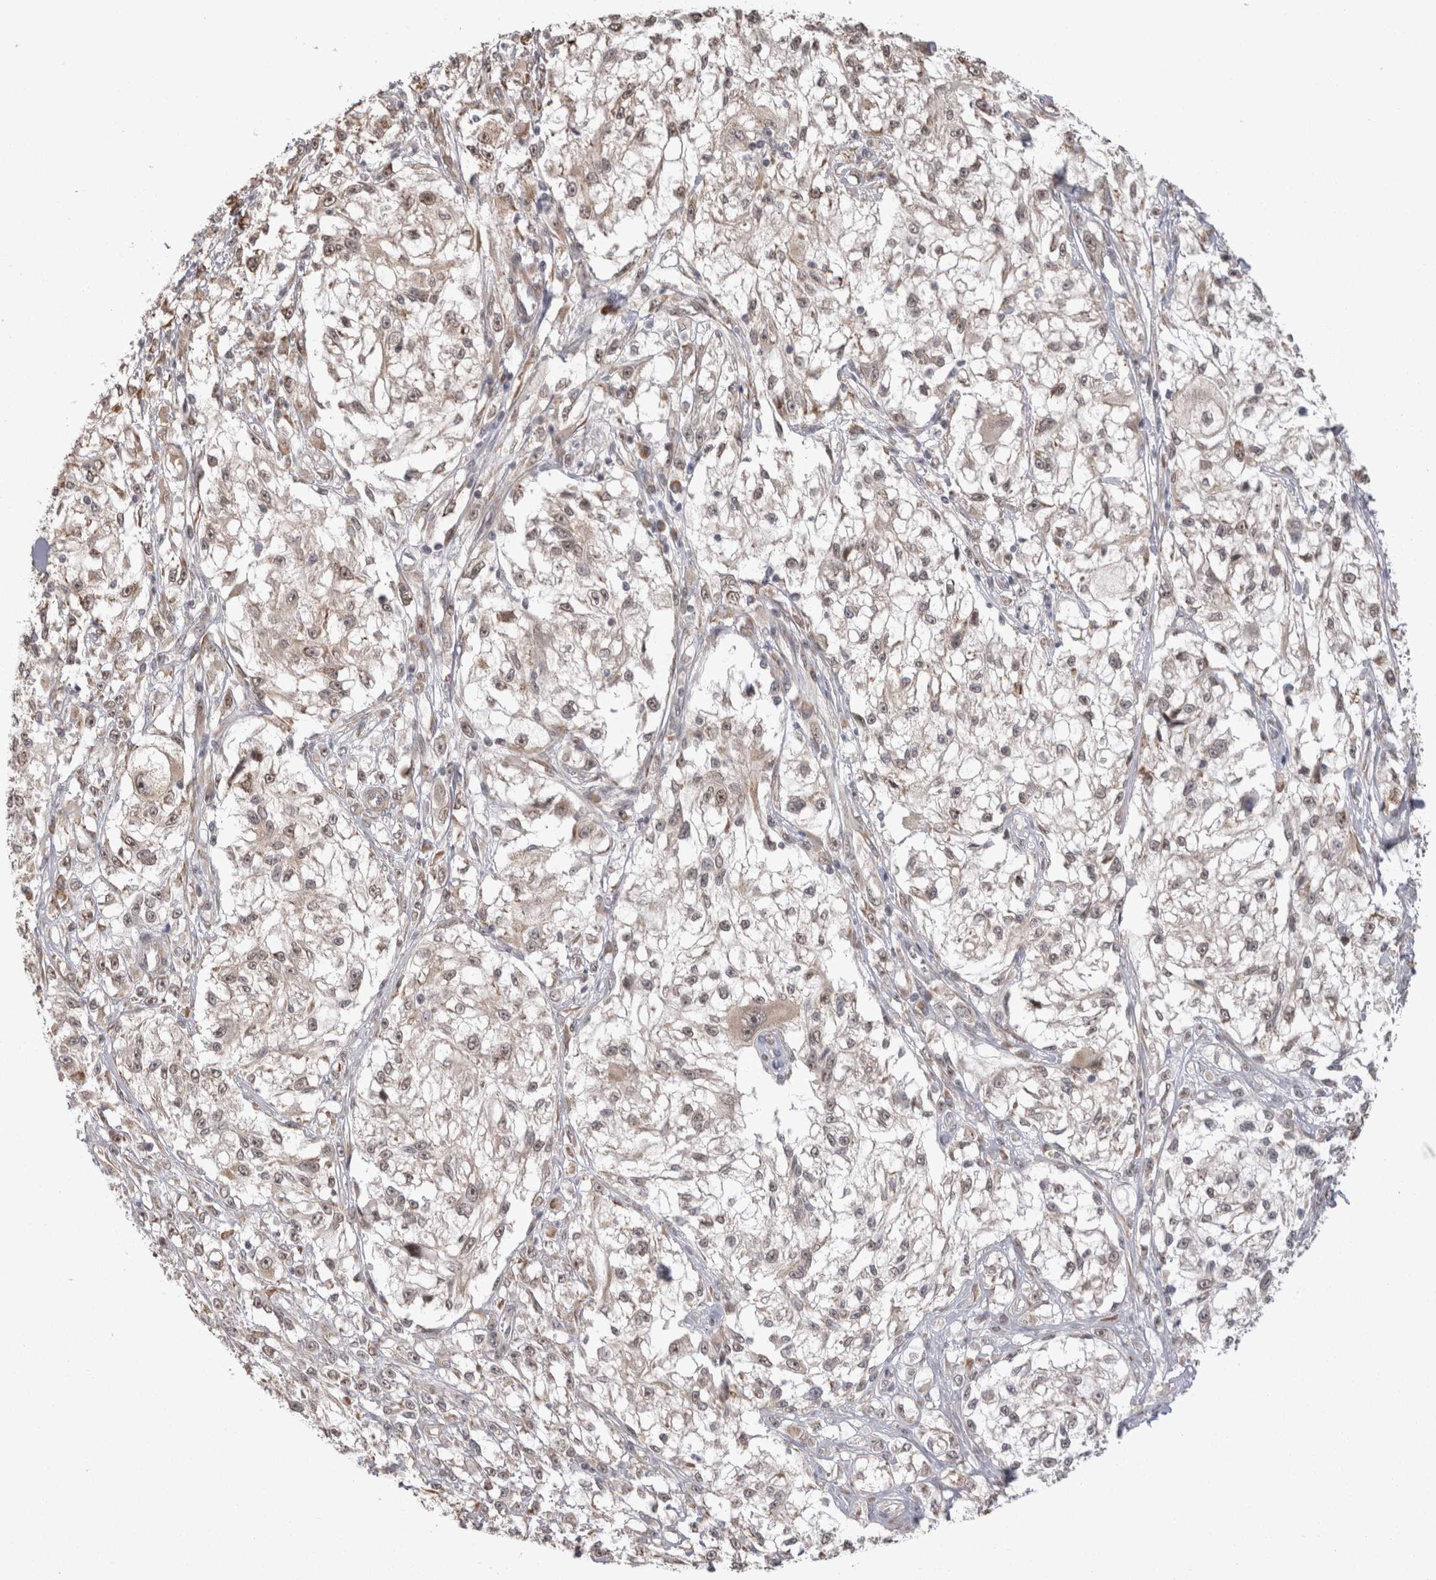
{"staining": {"intensity": "weak", "quantity": ">75%", "location": "cytoplasmic/membranous,nuclear"}, "tissue": "melanoma", "cell_type": "Tumor cells", "image_type": "cancer", "snomed": [{"axis": "morphology", "description": "Malignant melanoma, NOS"}, {"axis": "topography", "description": "Skin of head"}], "caption": "A brown stain shows weak cytoplasmic/membranous and nuclear positivity of a protein in human malignant melanoma tumor cells.", "gene": "EXOSC4", "patient": {"sex": "male", "age": 83}}